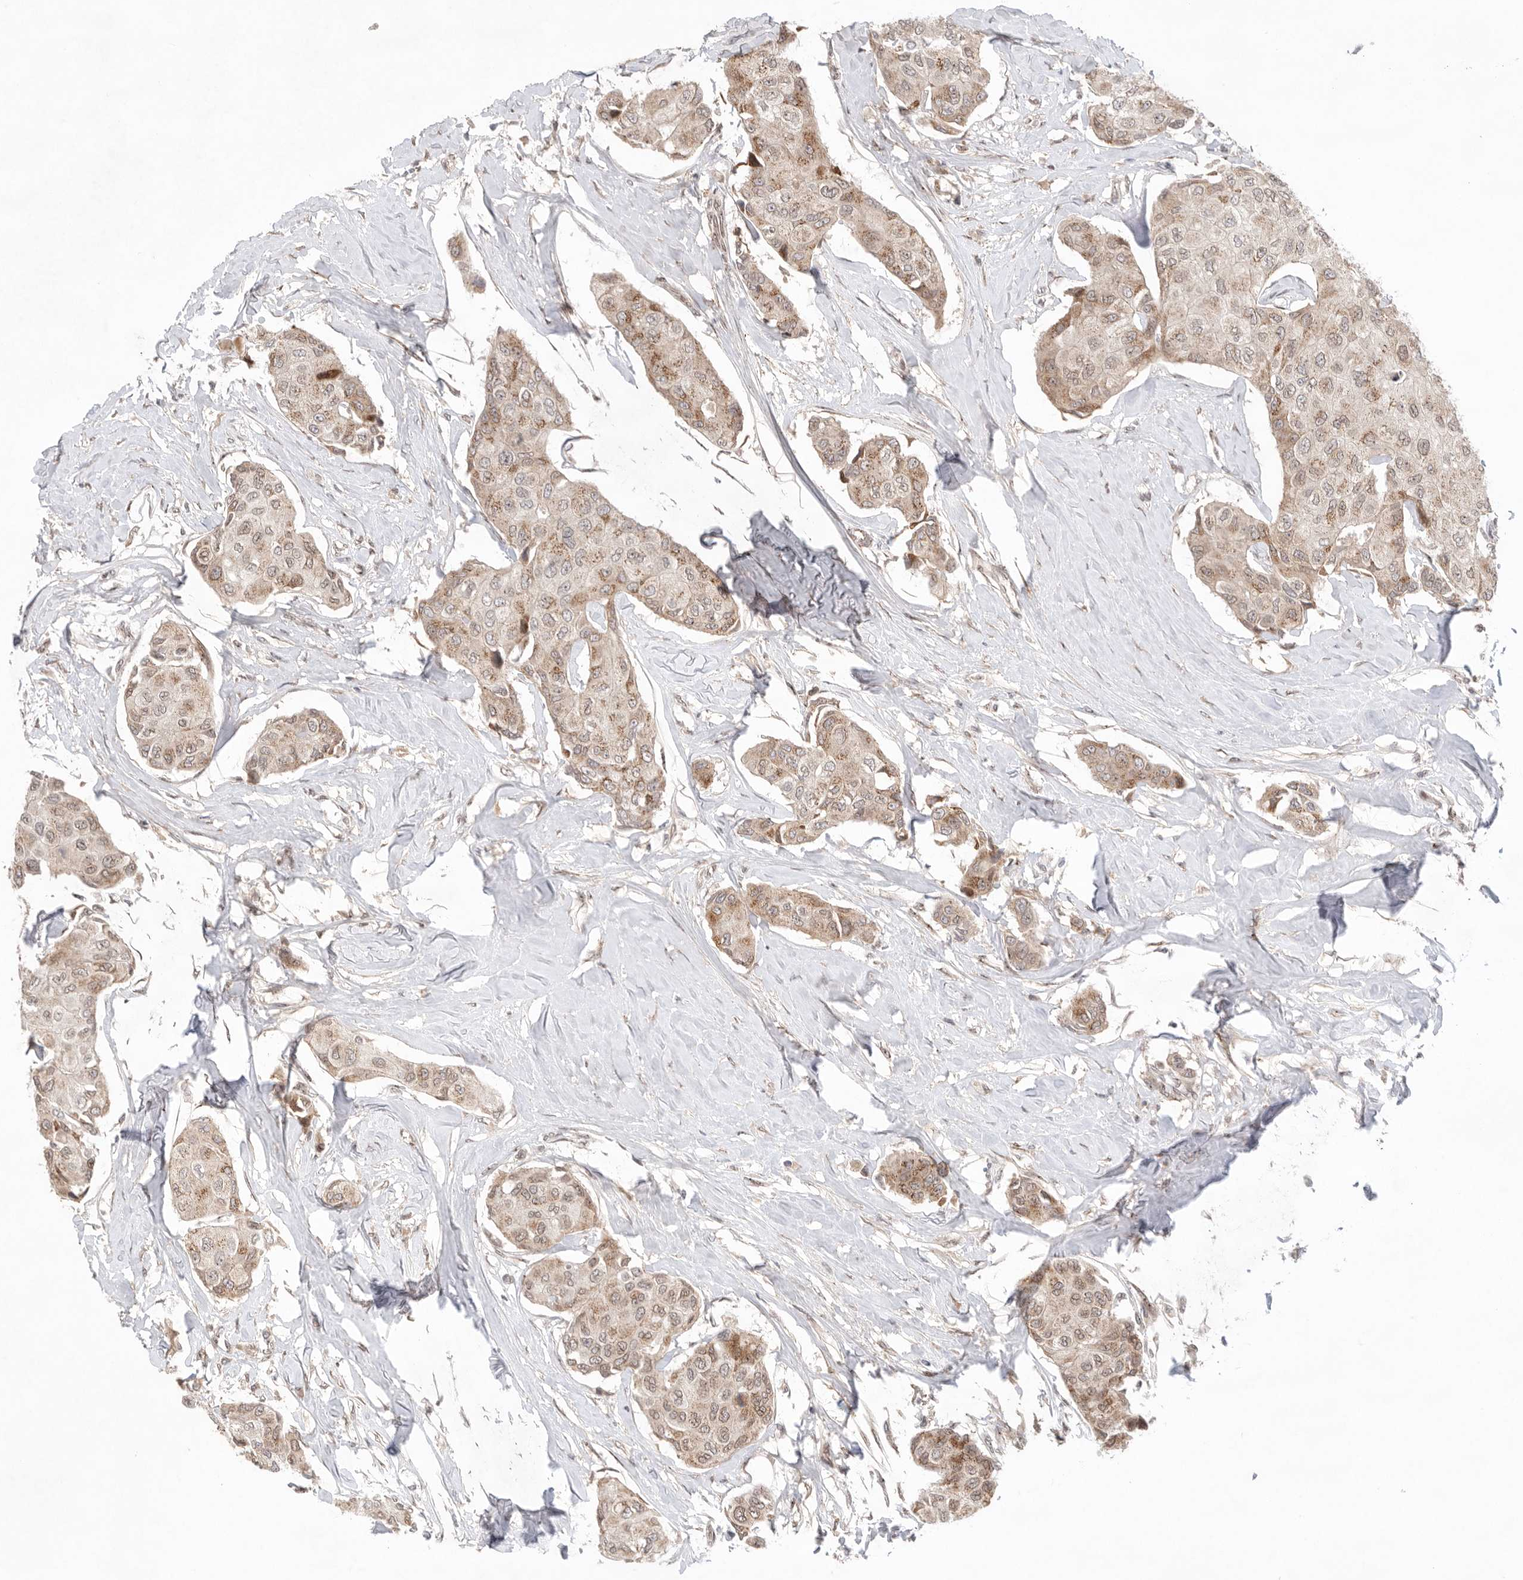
{"staining": {"intensity": "weak", "quantity": ">75%", "location": "cytoplasmic/membranous,nuclear"}, "tissue": "breast cancer", "cell_type": "Tumor cells", "image_type": "cancer", "snomed": [{"axis": "morphology", "description": "Duct carcinoma"}, {"axis": "topography", "description": "Breast"}], "caption": "Weak cytoplasmic/membranous and nuclear expression for a protein is identified in approximately >75% of tumor cells of breast cancer (infiltrating ductal carcinoma) using immunohistochemistry.", "gene": "LEMD3", "patient": {"sex": "female", "age": 80}}